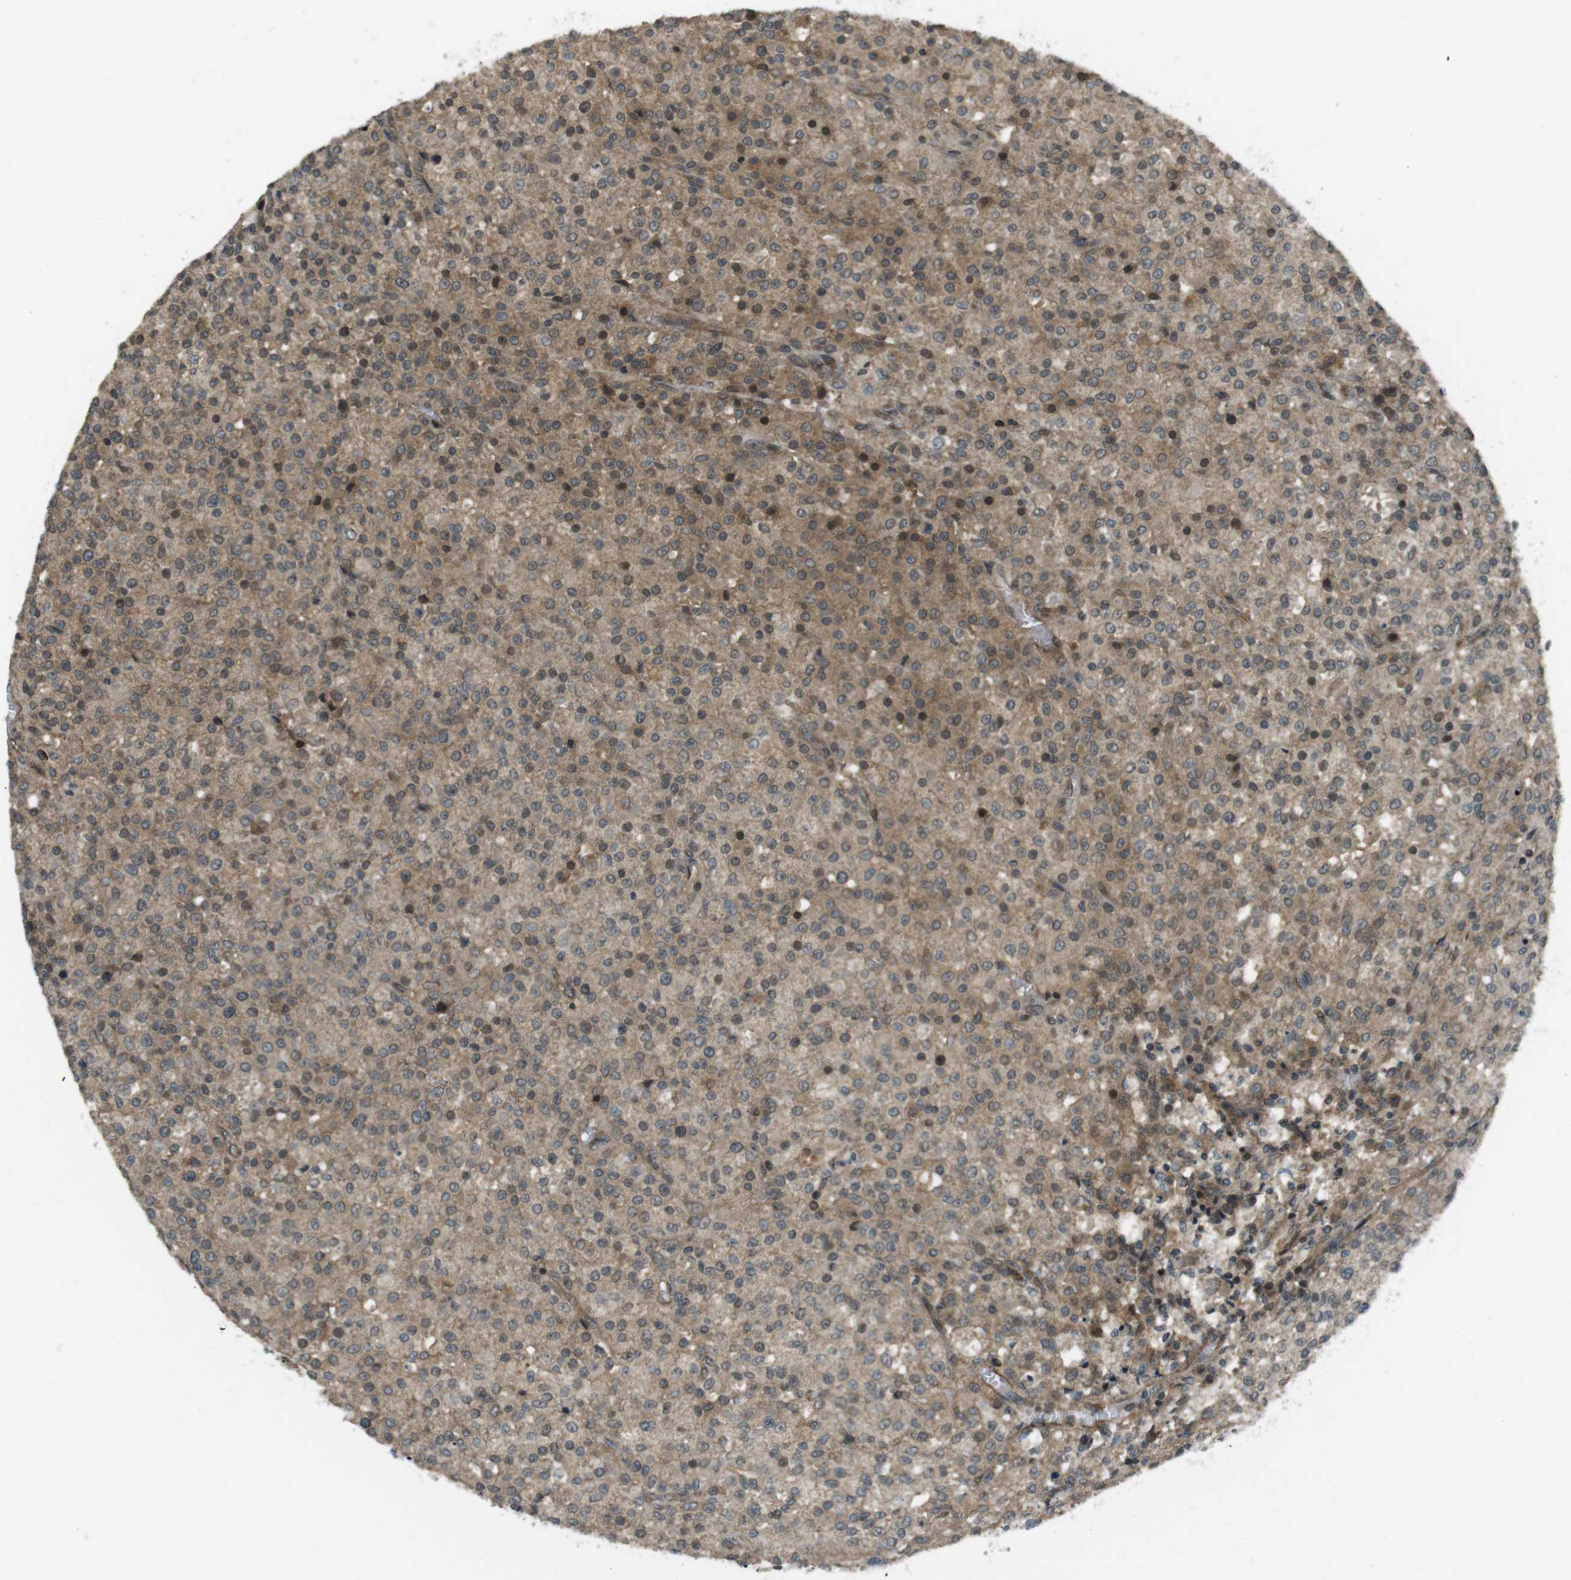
{"staining": {"intensity": "moderate", "quantity": ">75%", "location": "cytoplasmic/membranous,nuclear"}, "tissue": "testis cancer", "cell_type": "Tumor cells", "image_type": "cancer", "snomed": [{"axis": "morphology", "description": "Seminoma, NOS"}, {"axis": "topography", "description": "Testis"}], "caption": "Protein staining by IHC displays moderate cytoplasmic/membranous and nuclear positivity in approximately >75% of tumor cells in seminoma (testis).", "gene": "TIAM2", "patient": {"sex": "male", "age": 59}}